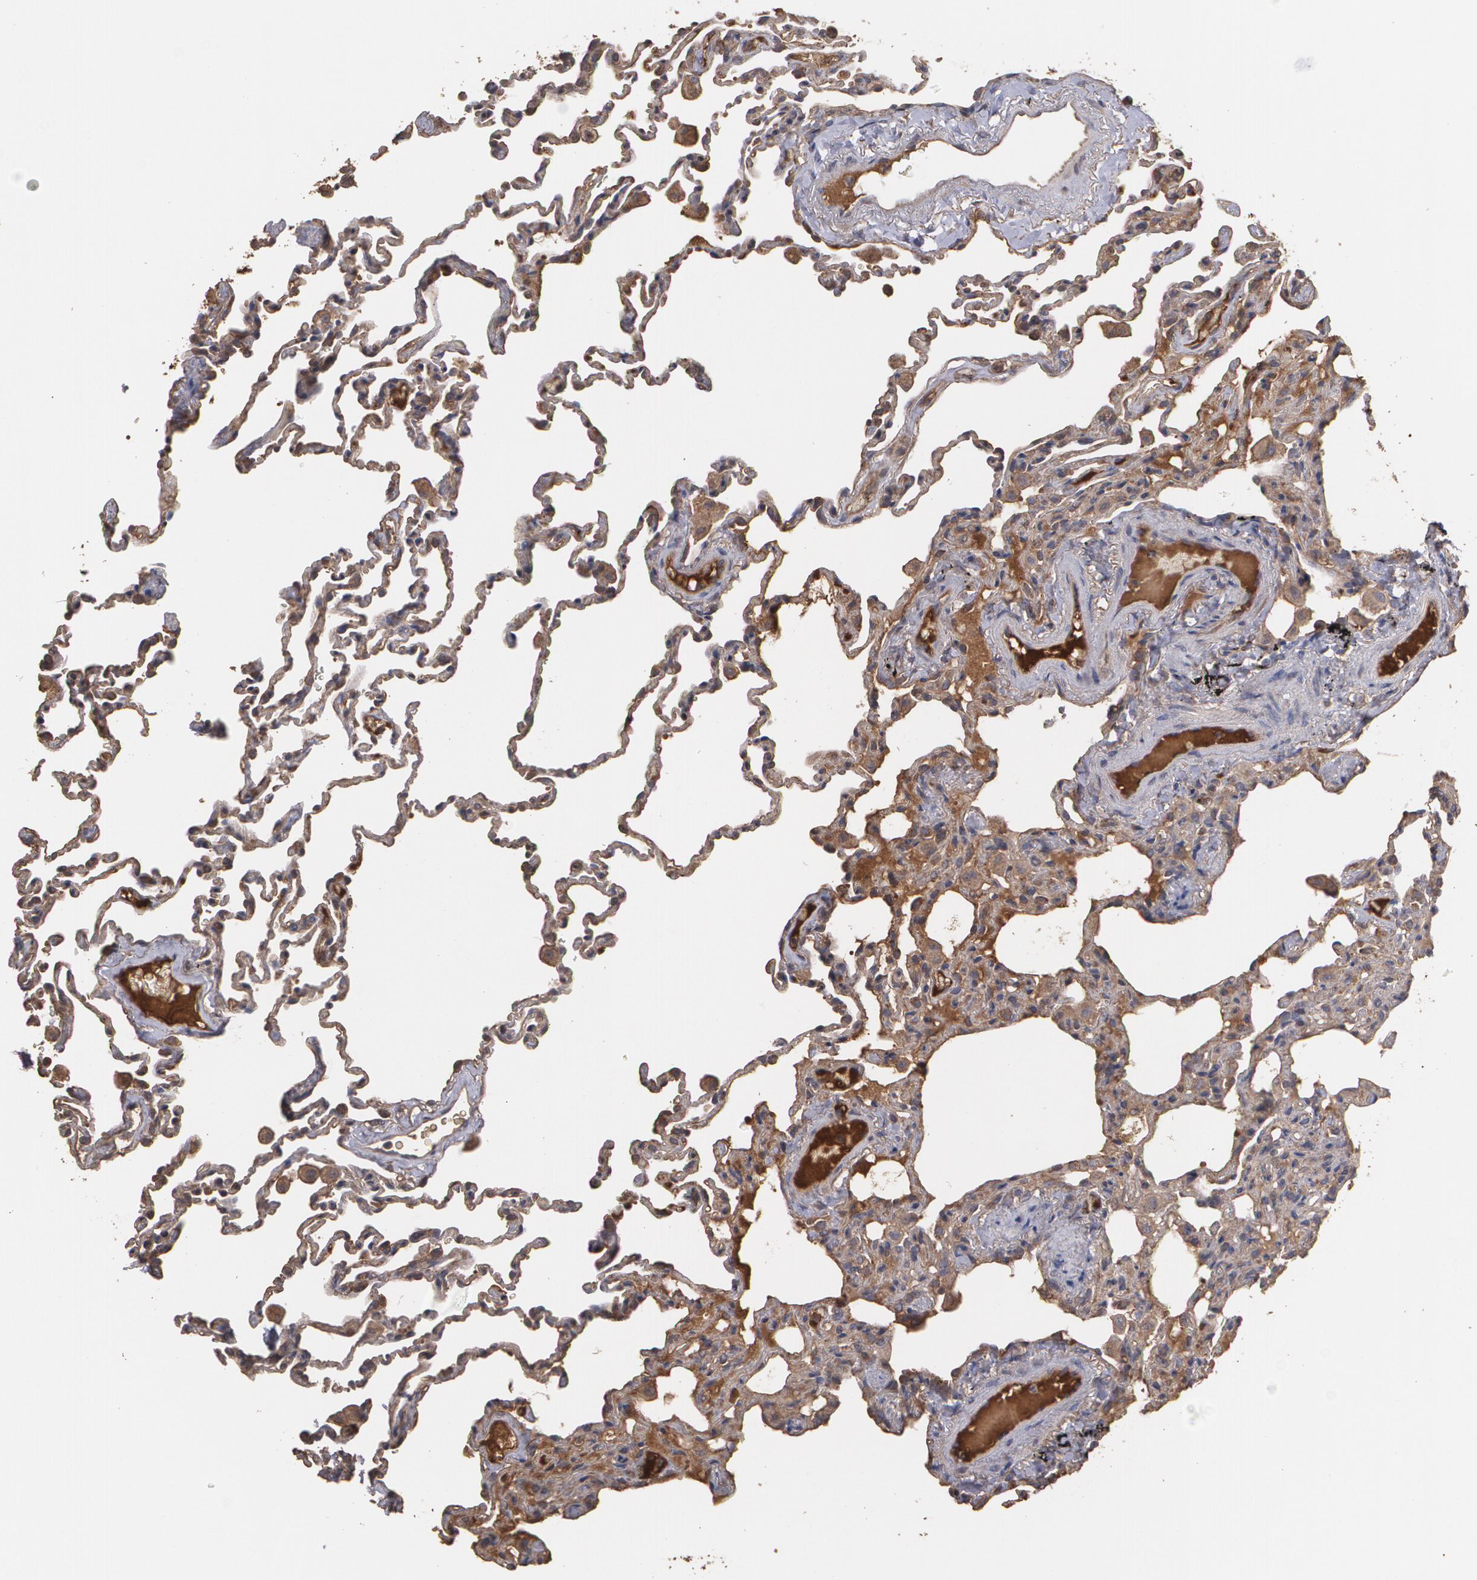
{"staining": {"intensity": "weak", "quantity": ">75%", "location": "cytoplasmic/membranous"}, "tissue": "lung", "cell_type": "Alveolar cells", "image_type": "normal", "snomed": [{"axis": "morphology", "description": "Normal tissue, NOS"}, {"axis": "topography", "description": "Lung"}], "caption": "This is a micrograph of IHC staining of unremarkable lung, which shows weak staining in the cytoplasmic/membranous of alveolar cells.", "gene": "PON1", "patient": {"sex": "male", "age": 59}}